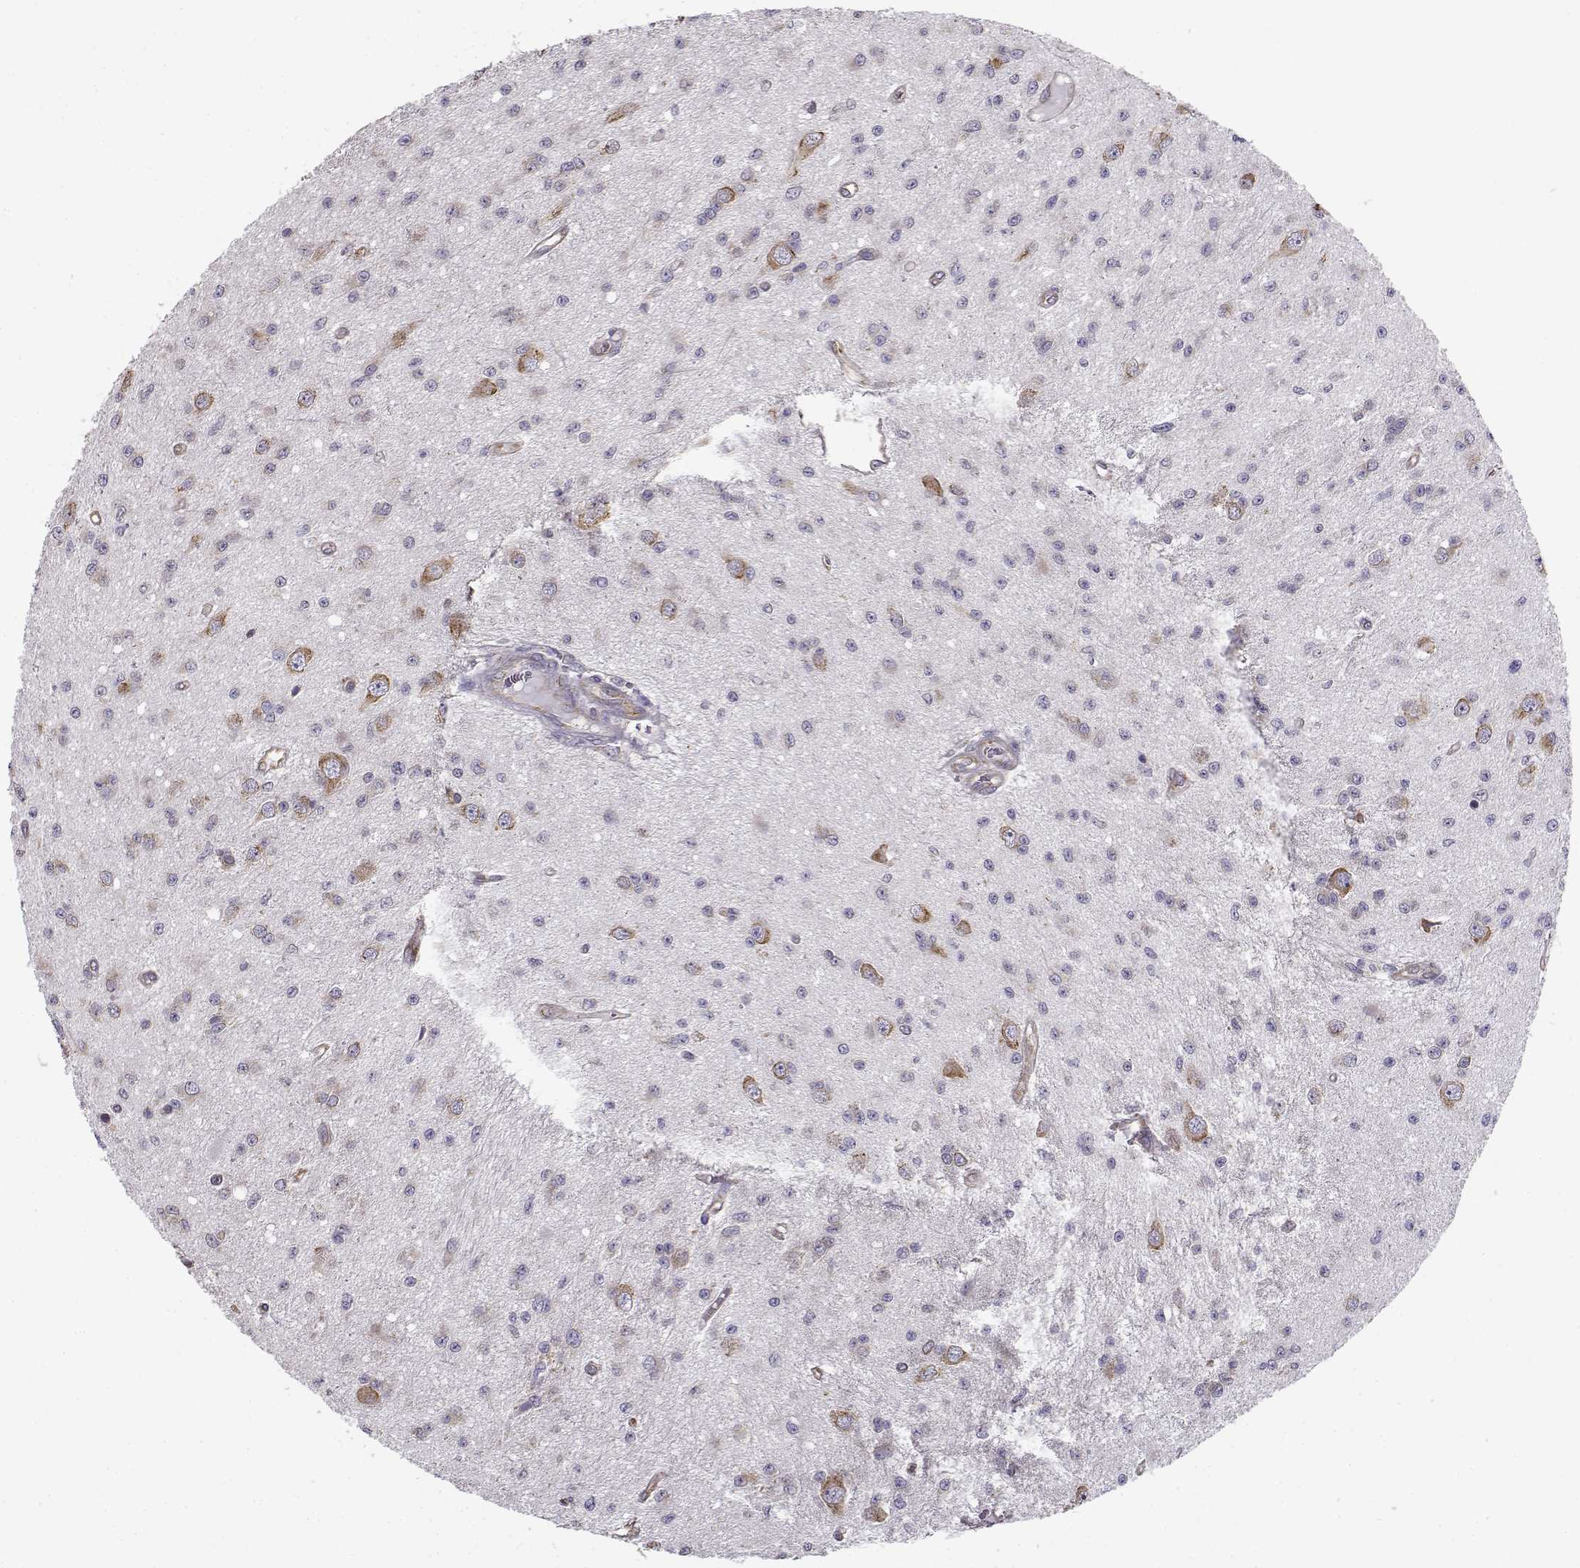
{"staining": {"intensity": "negative", "quantity": "none", "location": "none"}, "tissue": "glioma", "cell_type": "Tumor cells", "image_type": "cancer", "snomed": [{"axis": "morphology", "description": "Glioma, malignant, Low grade"}, {"axis": "topography", "description": "Brain"}], "caption": "There is no significant positivity in tumor cells of malignant glioma (low-grade).", "gene": "BEND6", "patient": {"sex": "female", "age": 45}}